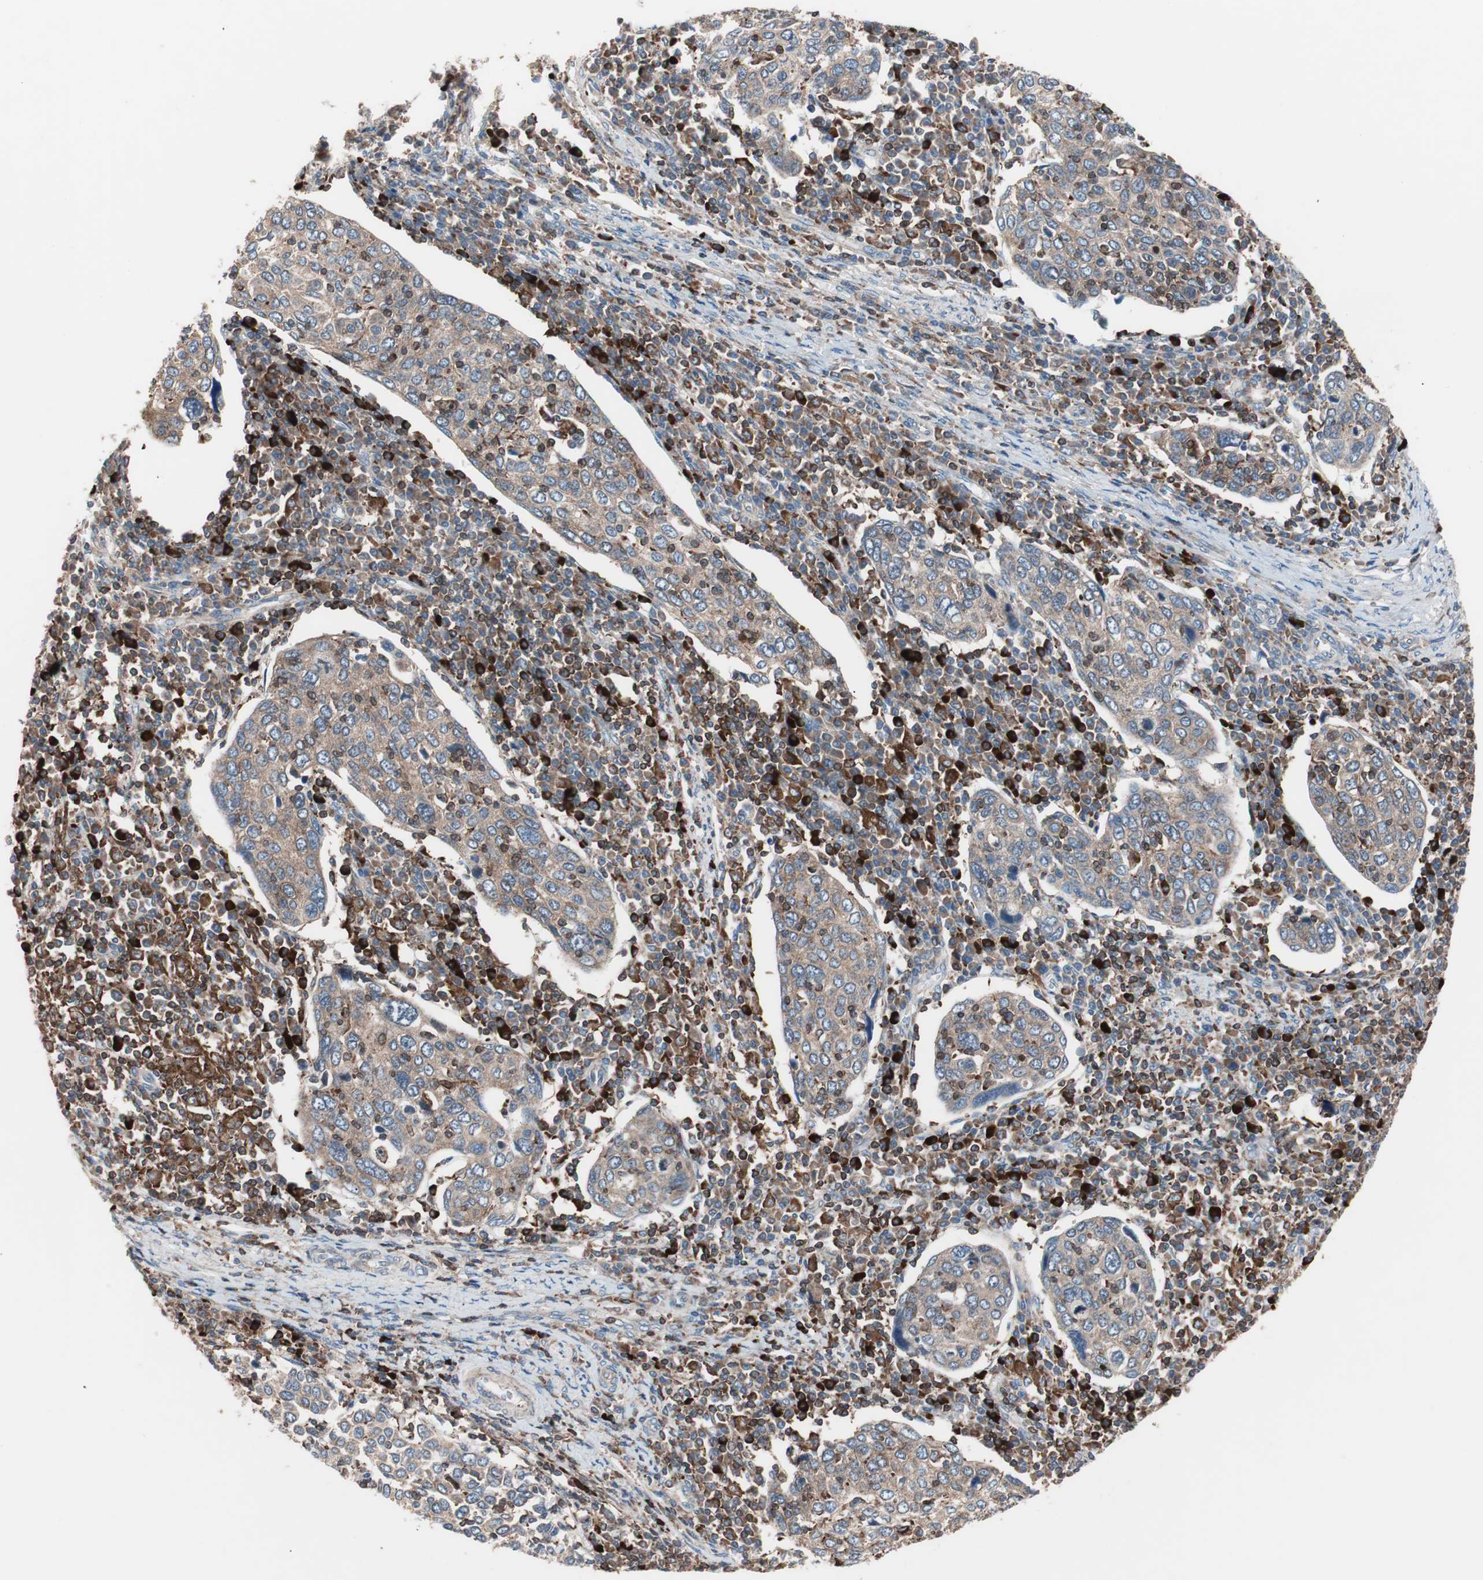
{"staining": {"intensity": "moderate", "quantity": ">75%", "location": "cytoplasmic/membranous"}, "tissue": "cervical cancer", "cell_type": "Tumor cells", "image_type": "cancer", "snomed": [{"axis": "morphology", "description": "Squamous cell carcinoma, NOS"}, {"axis": "topography", "description": "Cervix"}], "caption": "Human cervical cancer (squamous cell carcinoma) stained for a protein (brown) shows moderate cytoplasmic/membranous positive expression in about >75% of tumor cells.", "gene": "PIK3R1", "patient": {"sex": "female", "age": 40}}